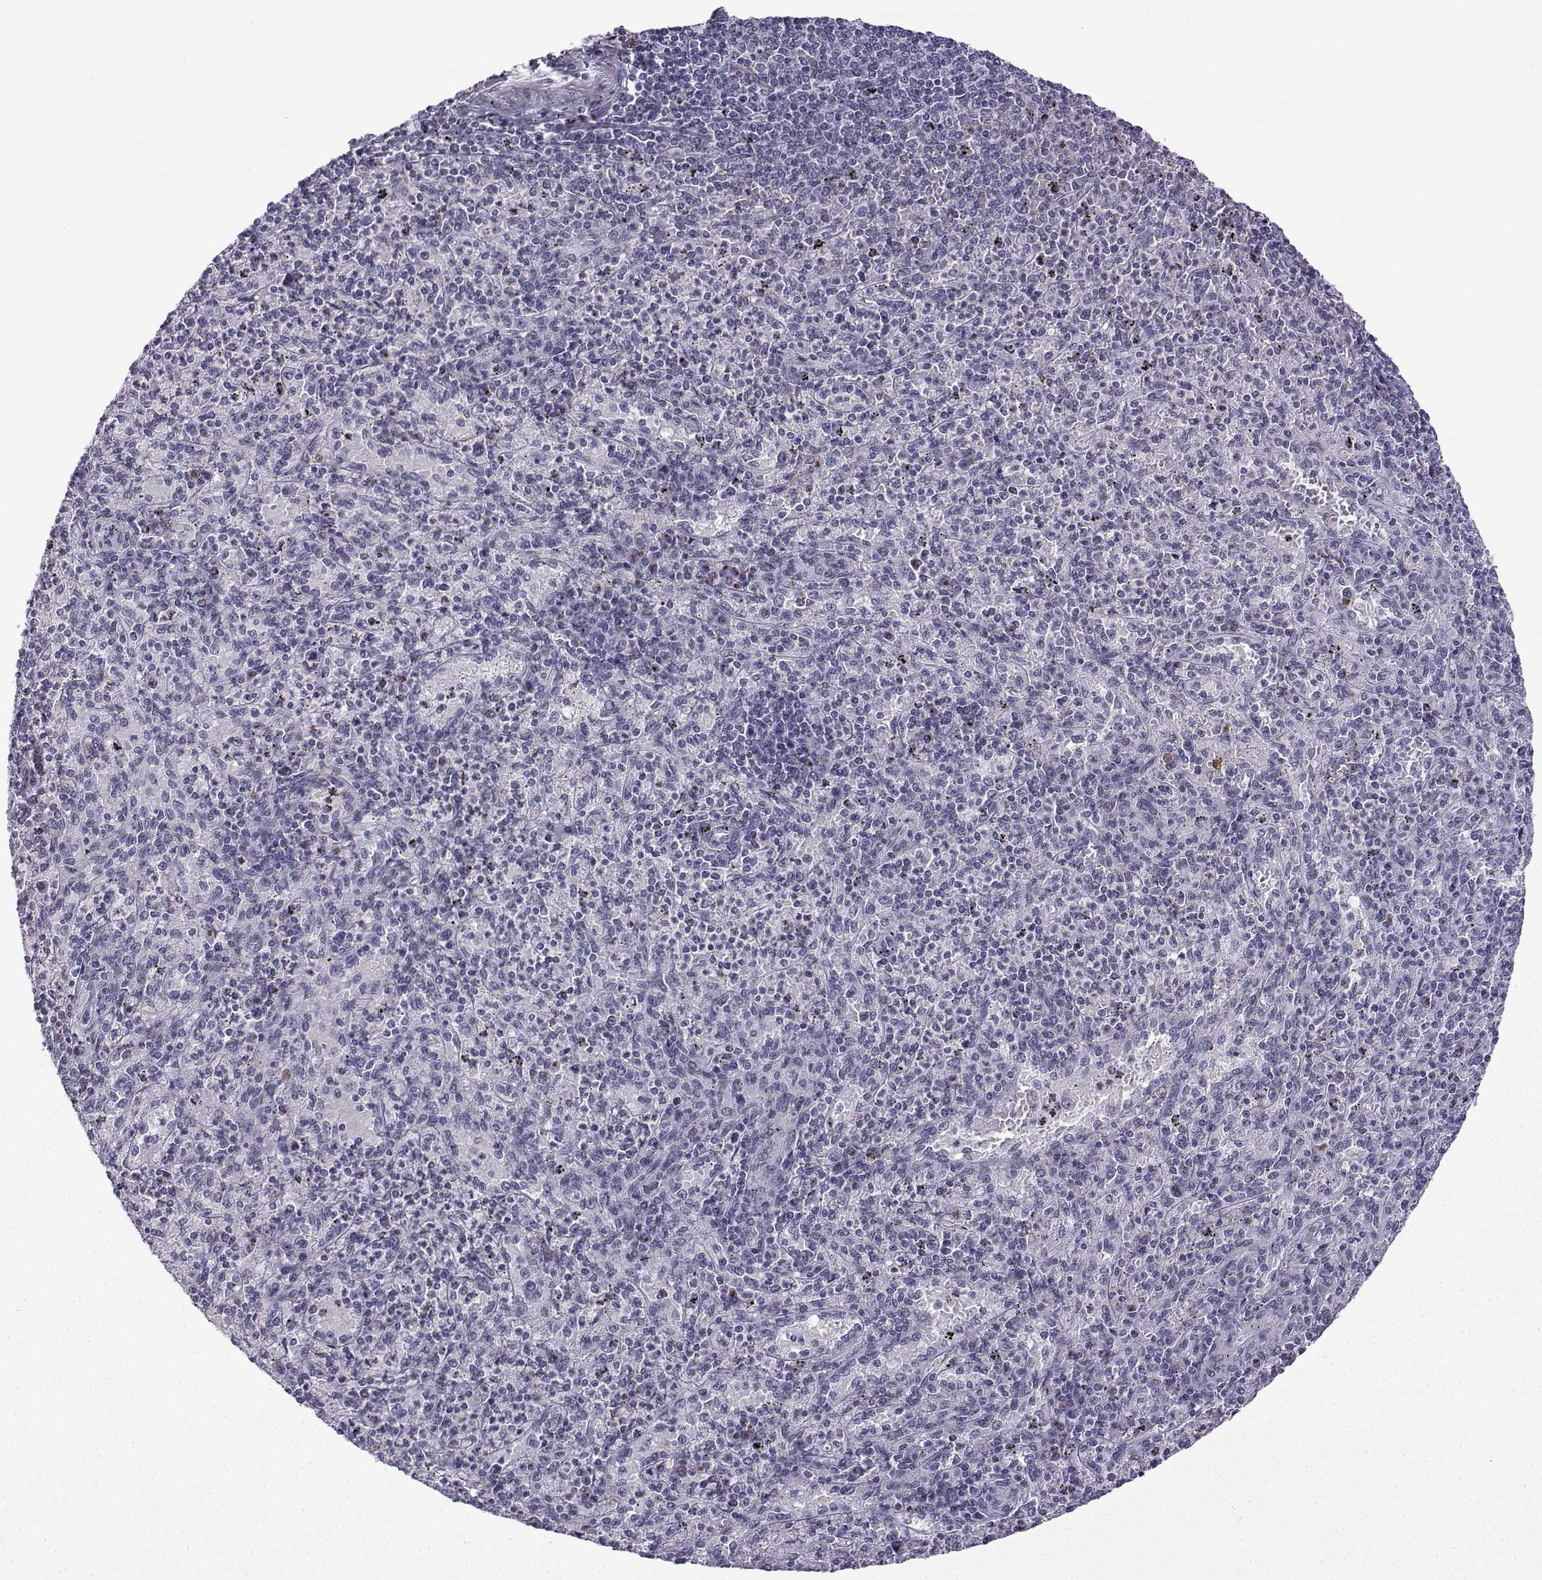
{"staining": {"intensity": "negative", "quantity": "none", "location": "none"}, "tissue": "spleen", "cell_type": "Cells in red pulp", "image_type": "normal", "snomed": [{"axis": "morphology", "description": "Normal tissue, NOS"}, {"axis": "topography", "description": "Spleen"}], "caption": "Spleen stained for a protein using IHC reveals no positivity cells in red pulp.", "gene": "HTR7", "patient": {"sex": "male", "age": 60}}